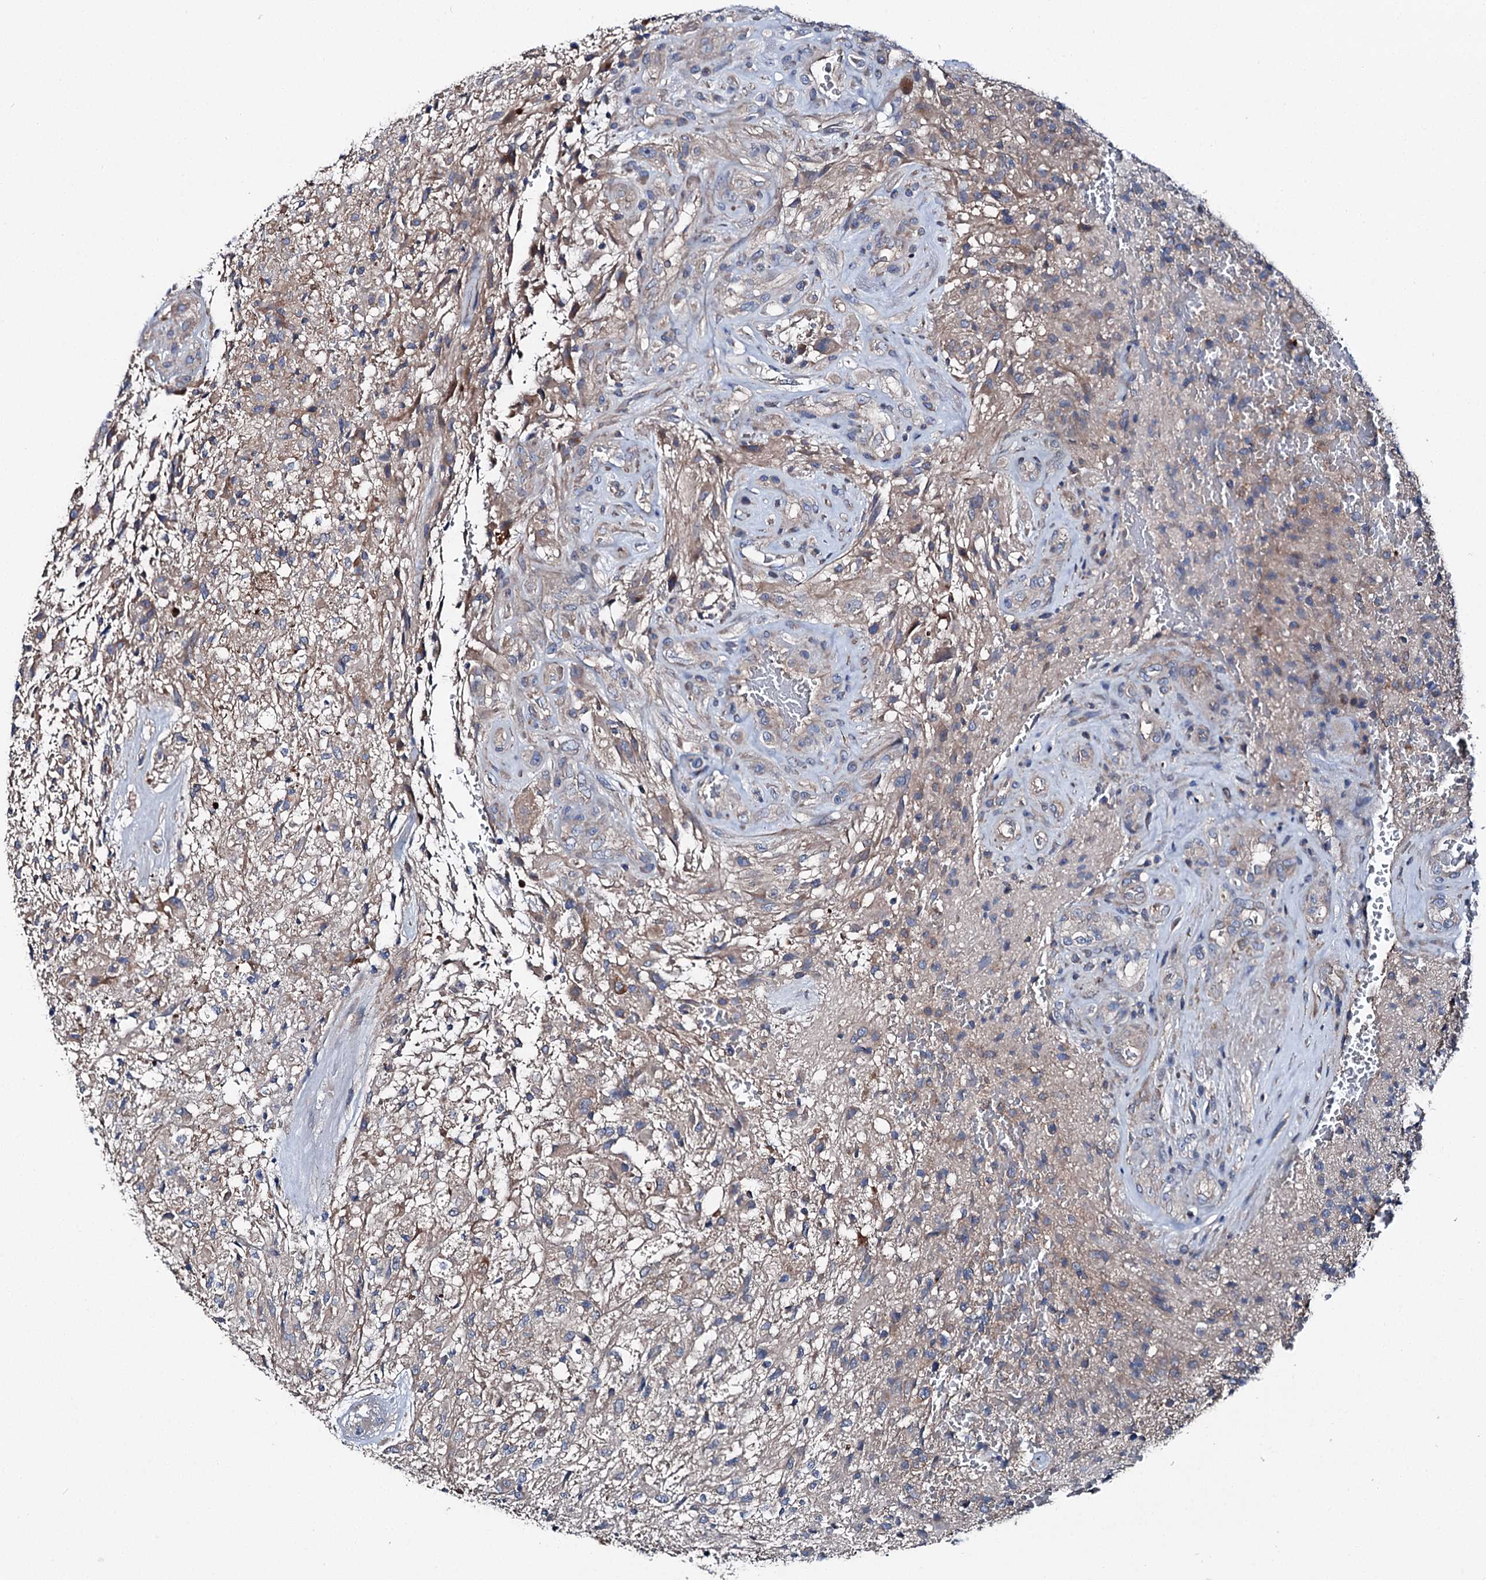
{"staining": {"intensity": "weak", "quantity": "<25%", "location": "cytoplasmic/membranous"}, "tissue": "glioma", "cell_type": "Tumor cells", "image_type": "cancer", "snomed": [{"axis": "morphology", "description": "Glioma, malignant, High grade"}, {"axis": "topography", "description": "Brain"}], "caption": "The photomicrograph displays no significant positivity in tumor cells of glioma.", "gene": "SLC22A25", "patient": {"sex": "male", "age": 56}}